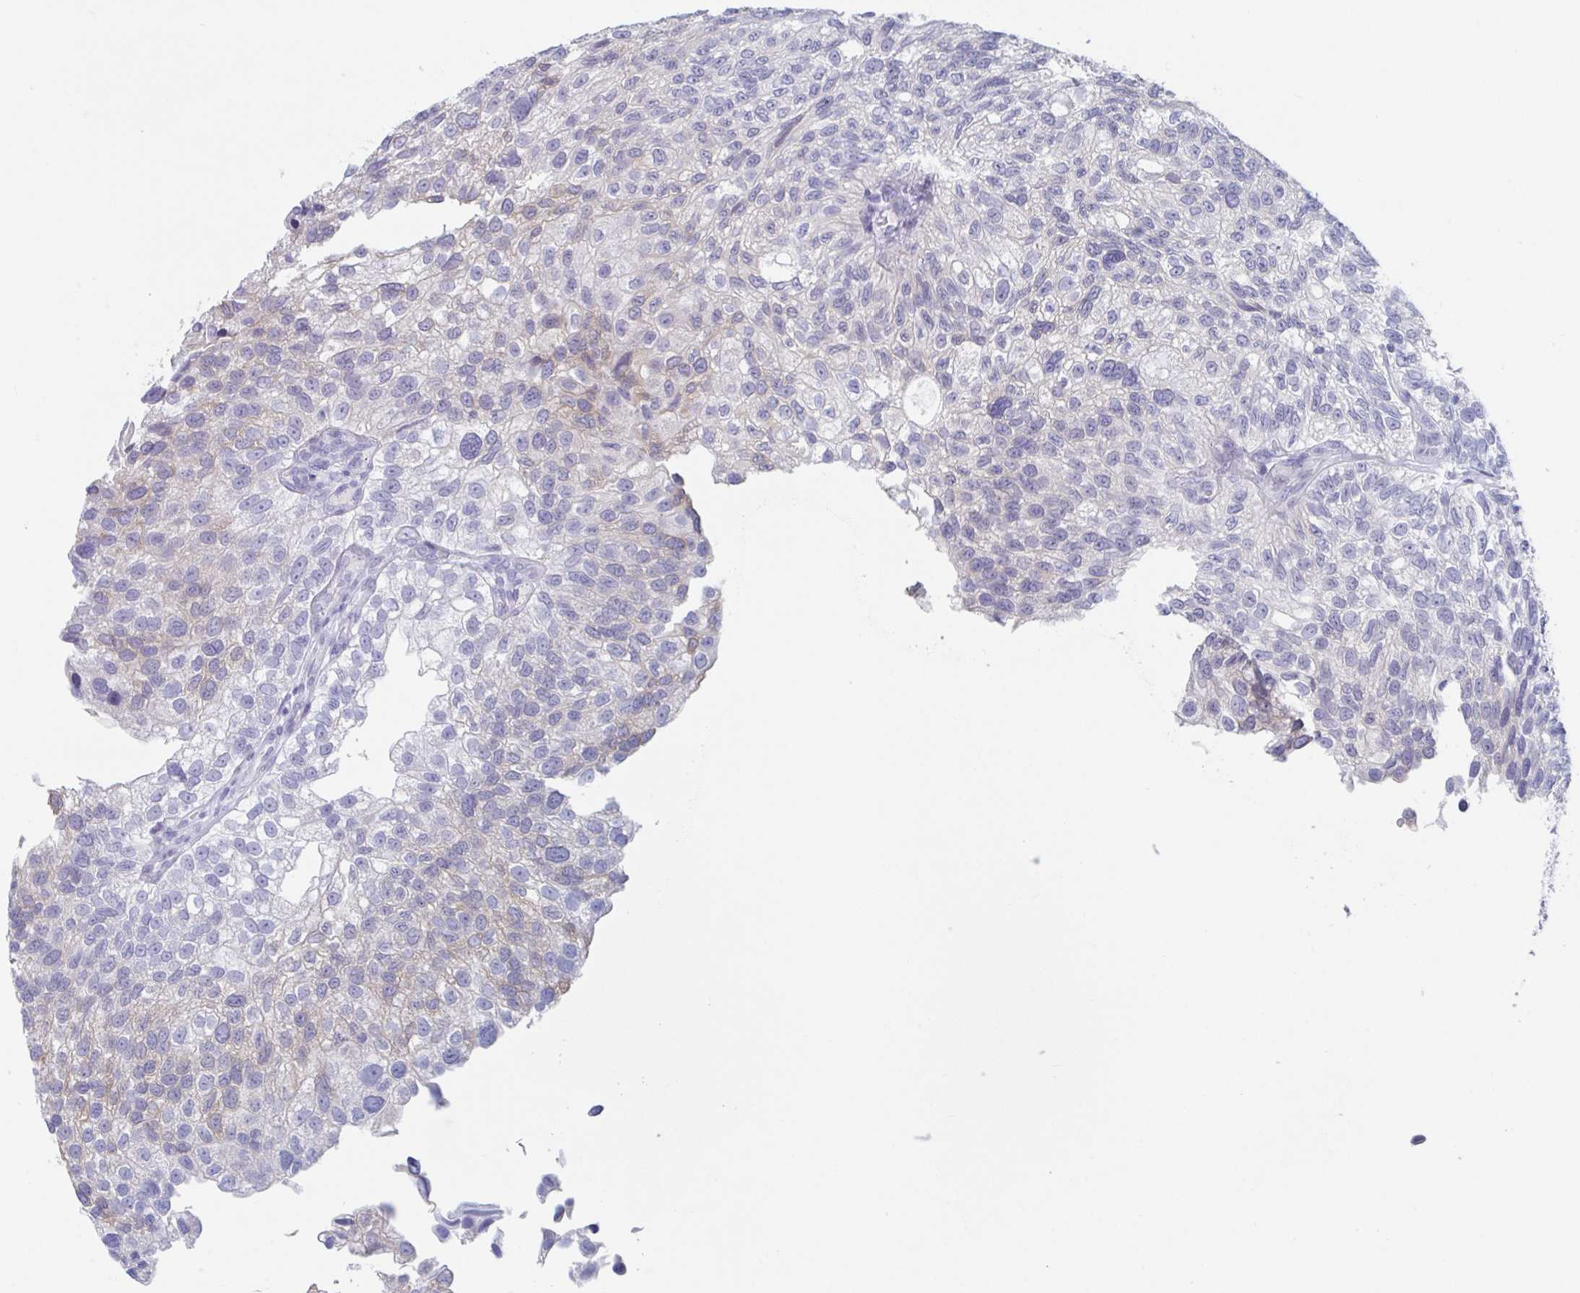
{"staining": {"intensity": "weak", "quantity": "<25%", "location": "cytoplasmic/membranous"}, "tissue": "urothelial cancer", "cell_type": "Tumor cells", "image_type": "cancer", "snomed": [{"axis": "morphology", "description": "Urothelial carcinoma, NOS"}, {"axis": "topography", "description": "Urinary bladder"}], "caption": "IHC image of human transitional cell carcinoma stained for a protein (brown), which reveals no positivity in tumor cells.", "gene": "CYP4F11", "patient": {"sex": "male", "age": 87}}